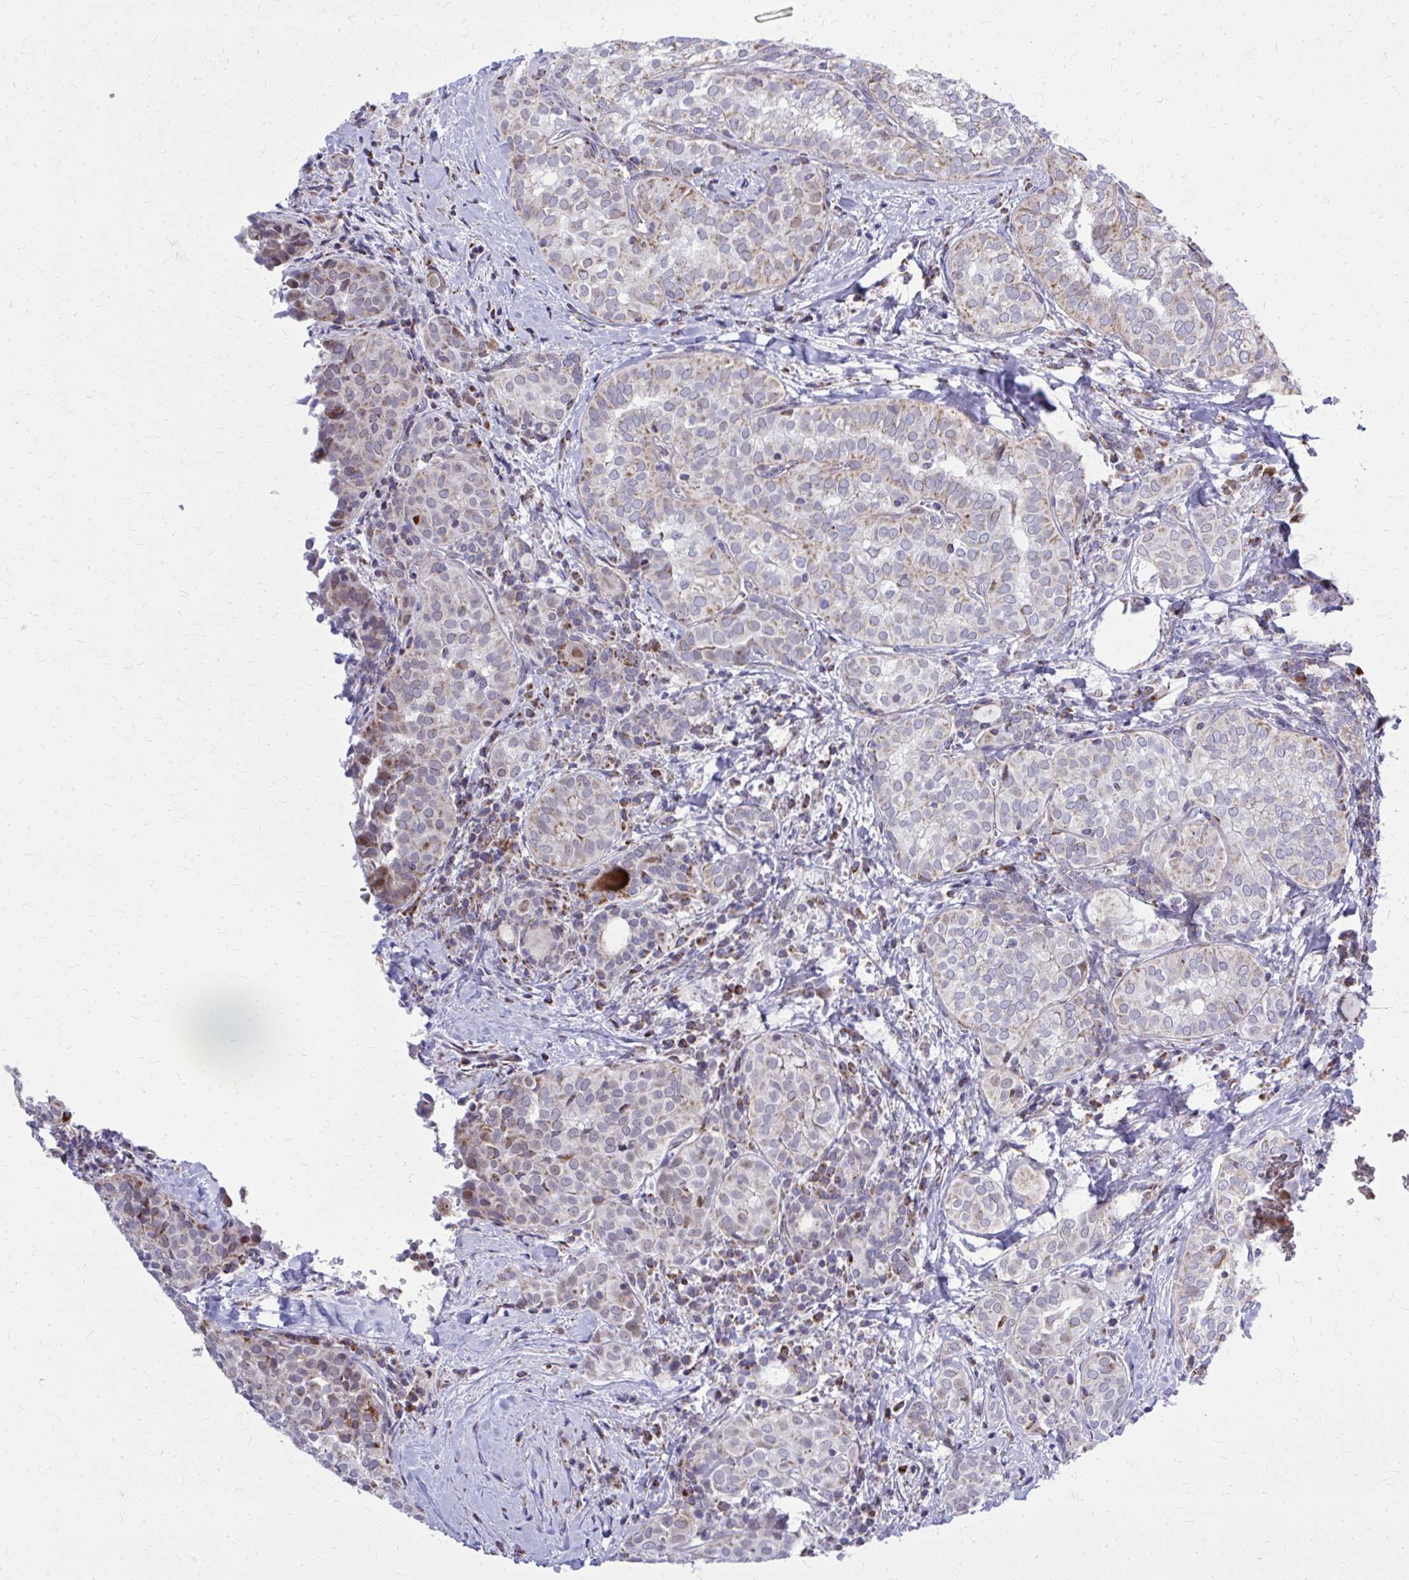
{"staining": {"intensity": "moderate", "quantity": "<25%", "location": "cytoplasmic/membranous"}, "tissue": "thyroid cancer", "cell_type": "Tumor cells", "image_type": "cancer", "snomed": [{"axis": "morphology", "description": "Papillary adenocarcinoma, NOS"}, {"axis": "topography", "description": "Thyroid gland"}], "caption": "Tumor cells show low levels of moderate cytoplasmic/membranous positivity in approximately <25% of cells in human thyroid cancer. The staining is performed using DAB (3,3'-diaminobenzidine) brown chromogen to label protein expression. The nuclei are counter-stained blue using hematoxylin.", "gene": "ZNF362", "patient": {"sex": "female", "age": 30}}